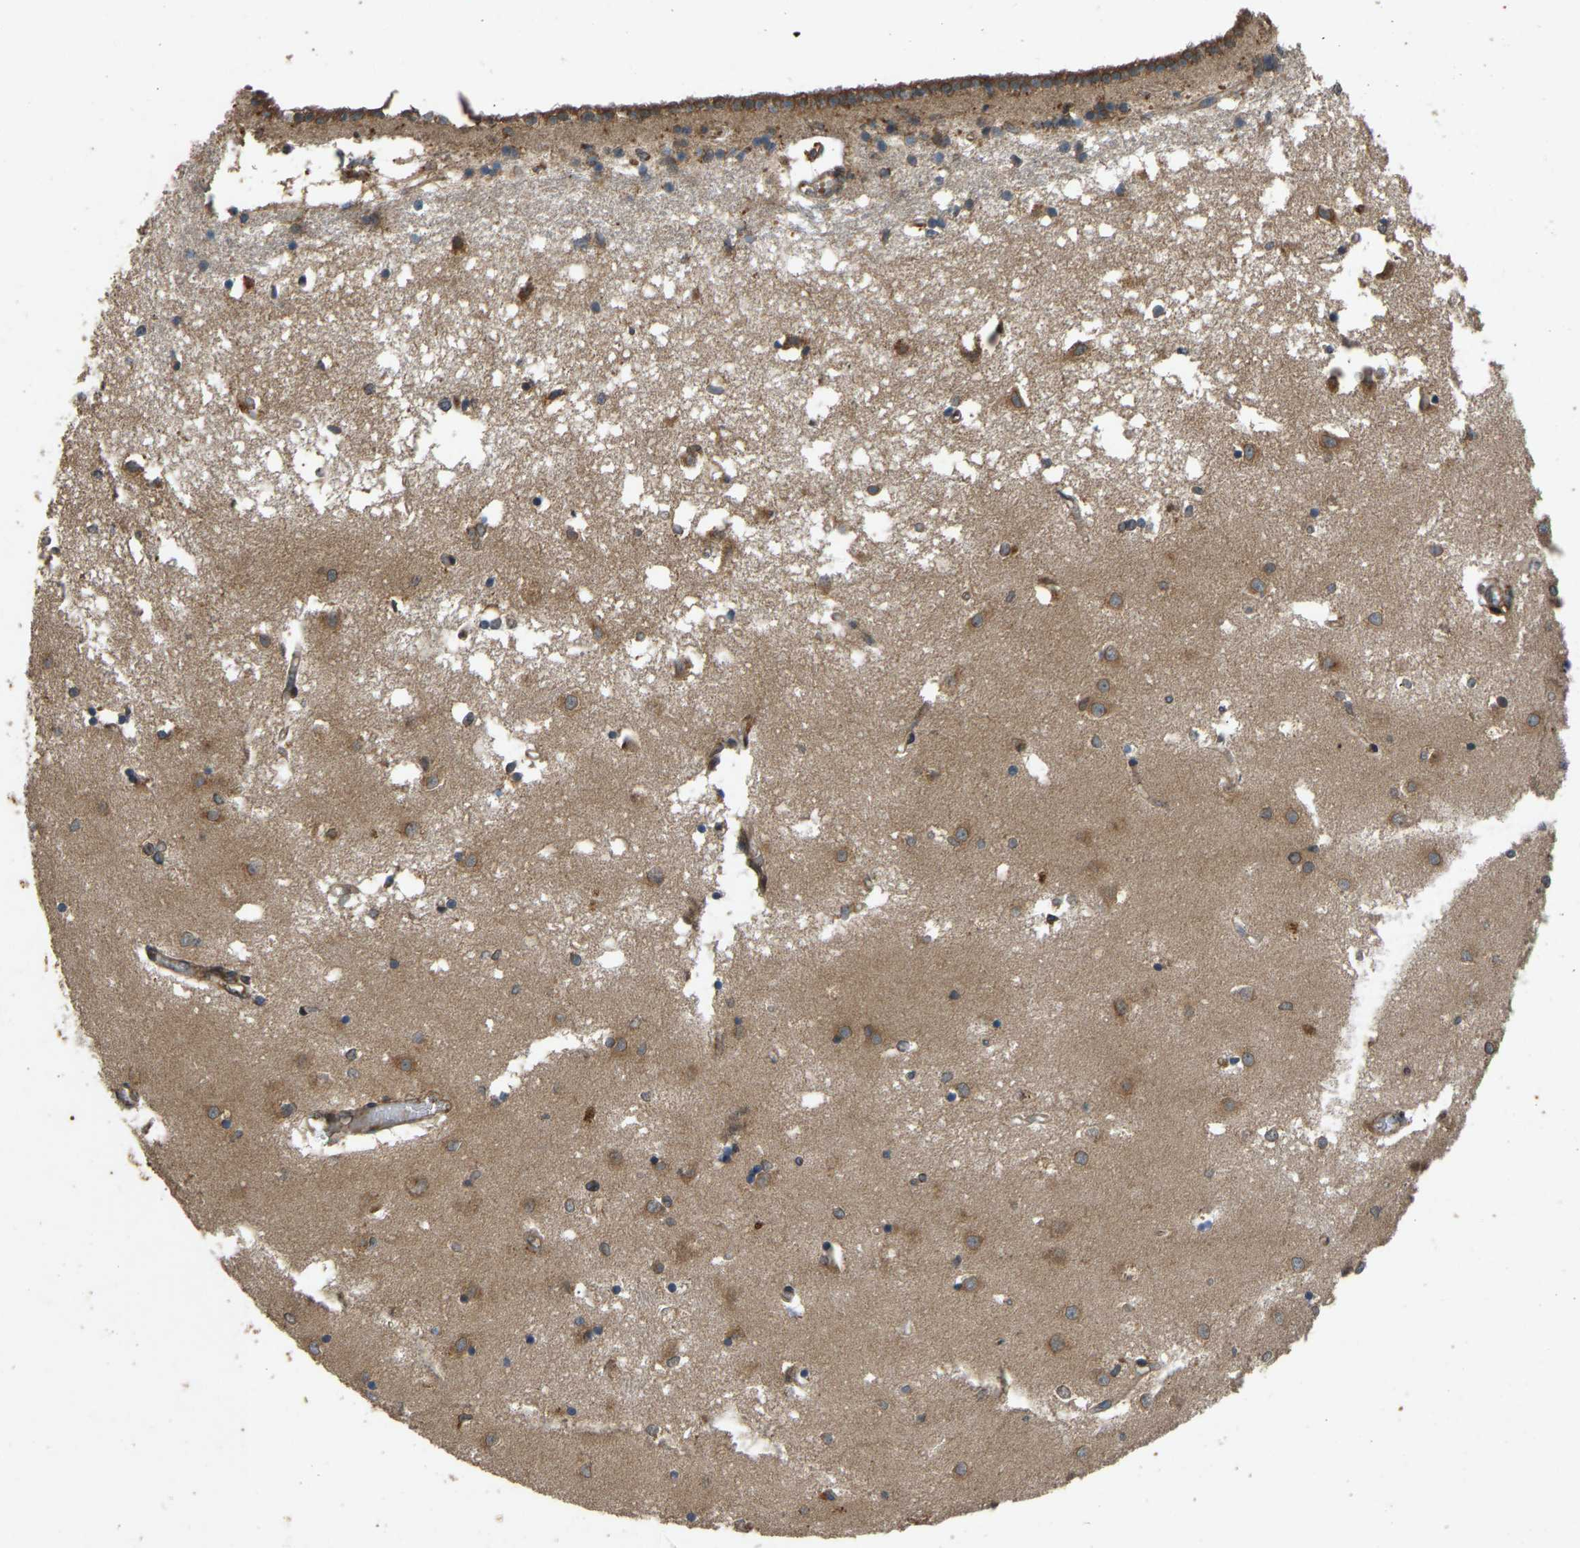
{"staining": {"intensity": "moderate", "quantity": ">75%", "location": "cytoplasmic/membranous"}, "tissue": "caudate", "cell_type": "Glial cells", "image_type": "normal", "snomed": [{"axis": "morphology", "description": "Normal tissue, NOS"}, {"axis": "topography", "description": "Lateral ventricle wall"}], "caption": "Immunohistochemical staining of benign caudate shows medium levels of moderate cytoplasmic/membranous expression in approximately >75% of glial cells. (Stains: DAB in brown, nuclei in blue, Microscopy: brightfield microscopy at high magnification).", "gene": "RPN2", "patient": {"sex": "male", "age": 45}}